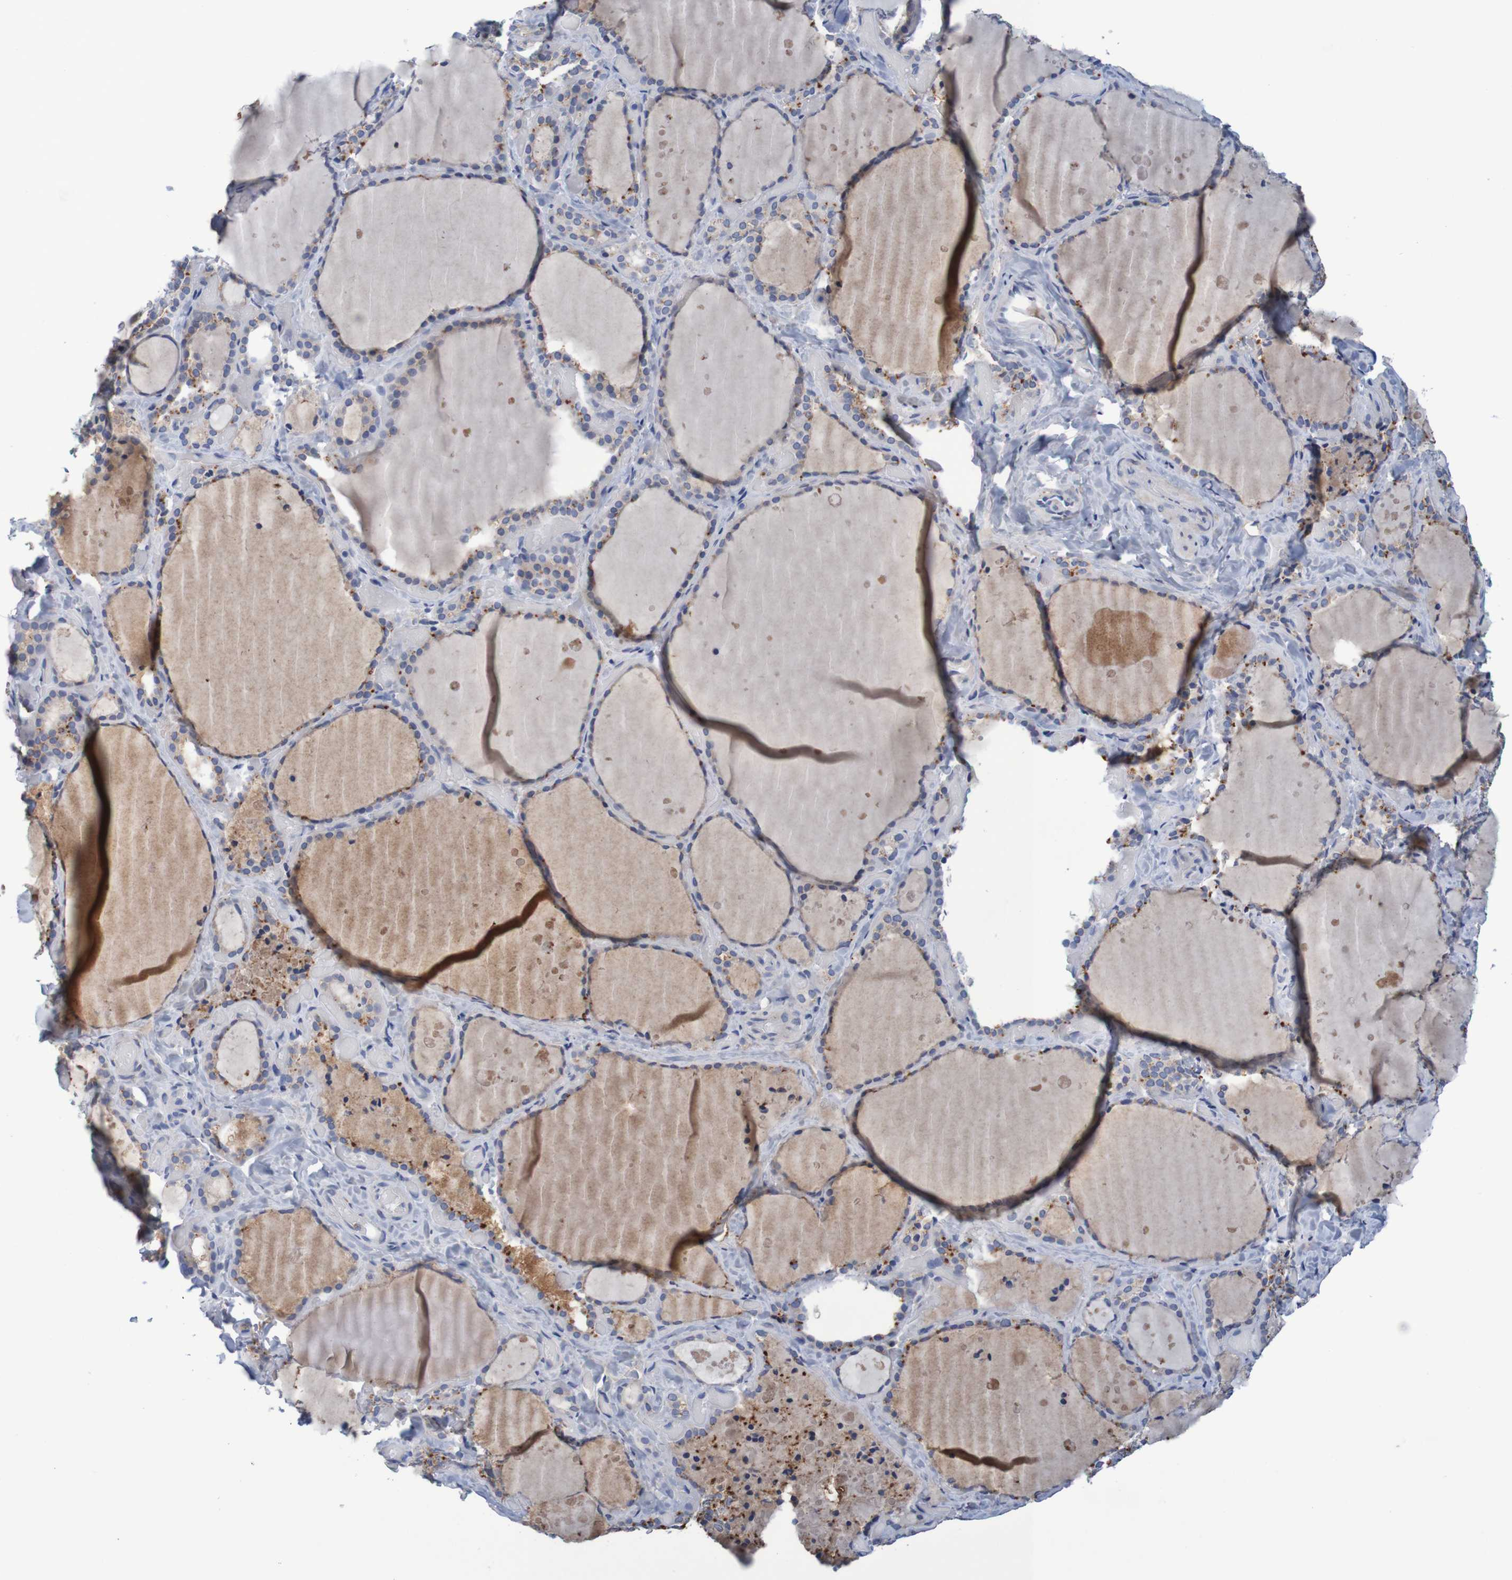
{"staining": {"intensity": "moderate", "quantity": "25%-75%", "location": "cytoplasmic/membranous"}, "tissue": "thyroid gland", "cell_type": "Glandular cells", "image_type": "normal", "snomed": [{"axis": "morphology", "description": "Normal tissue, NOS"}, {"axis": "topography", "description": "Thyroid gland"}], "caption": "IHC (DAB) staining of normal thyroid gland shows moderate cytoplasmic/membranous protein positivity in about 25%-75% of glandular cells.", "gene": "LTA", "patient": {"sex": "female", "age": 44}}